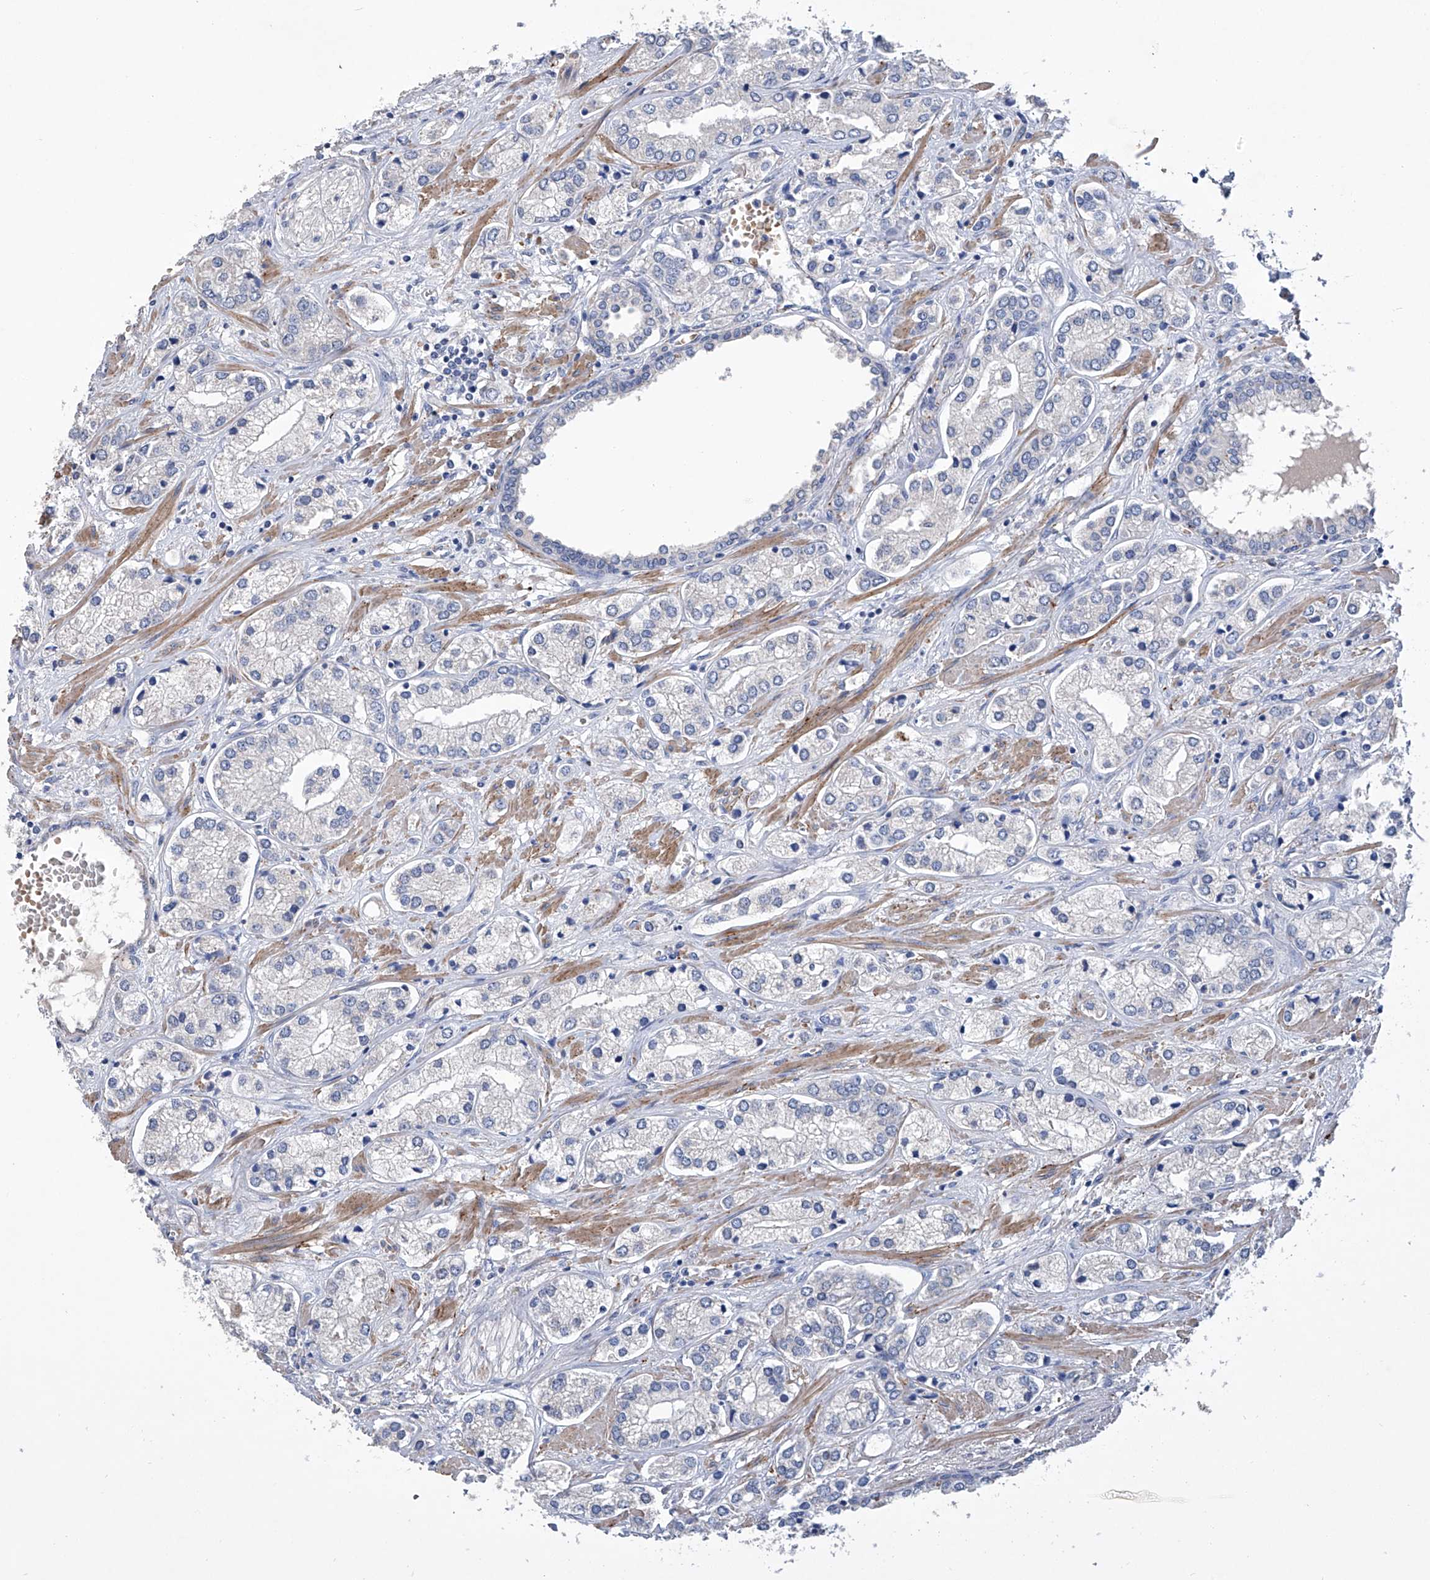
{"staining": {"intensity": "negative", "quantity": "none", "location": "none"}, "tissue": "prostate cancer", "cell_type": "Tumor cells", "image_type": "cancer", "snomed": [{"axis": "morphology", "description": "Adenocarcinoma, High grade"}, {"axis": "topography", "description": "Prostate"}], "caption": "Tumor cells are negative for protein expression in human prostate cancer.", "gene": "GPT", "patient": {"sex": "male", "age": 66}}